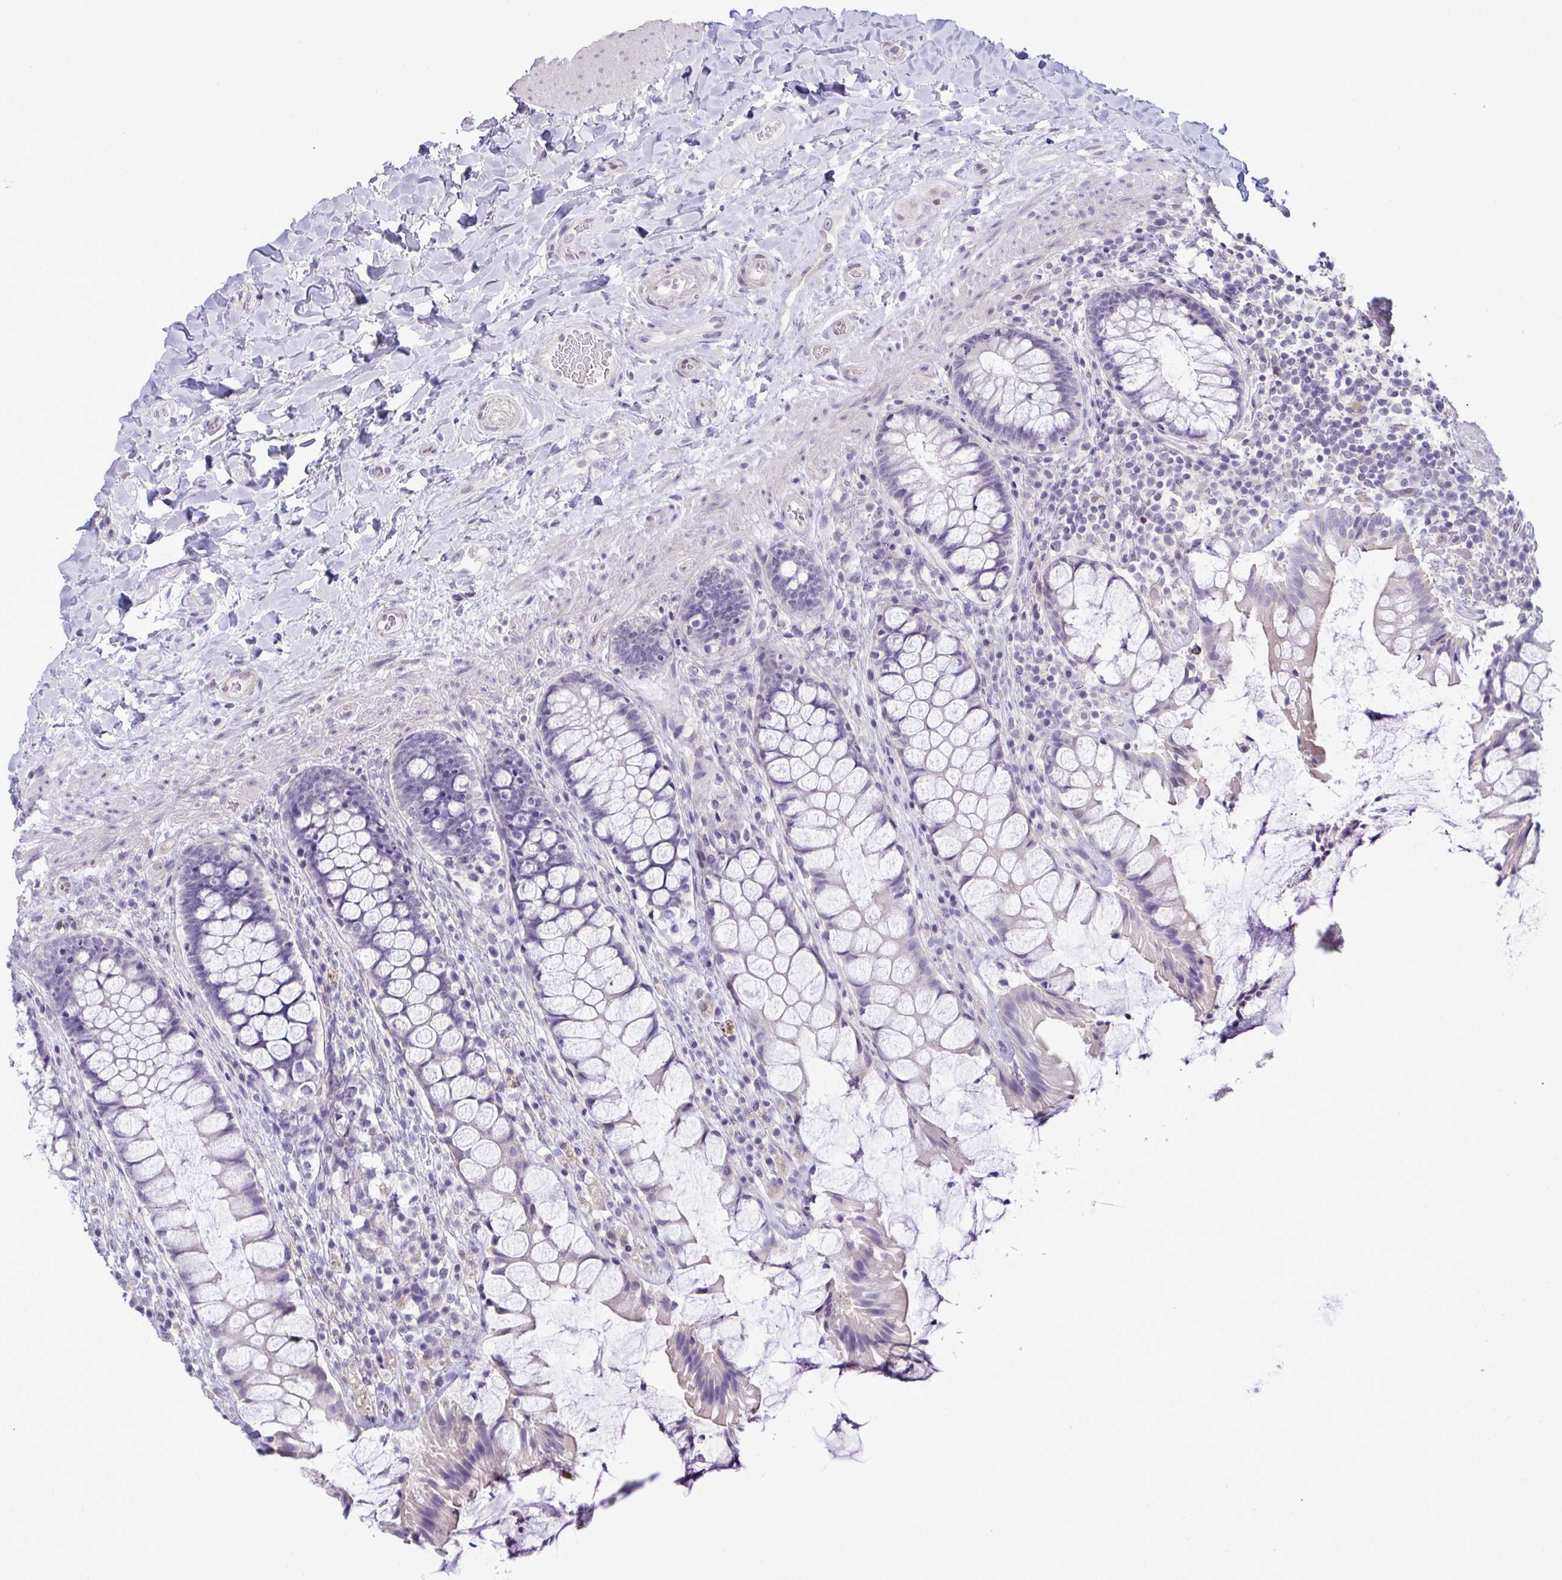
{"staining": {"intensity": "negative", "quantity": "none", "location": "none"}, "tissue": "rectum", "cell_type": "Glandular cells", "image_type": "normal", "snomed": [{"axis": "morphology", "description": "Normal tissue, NOS"}, {"axis": "topography", "description": "Rectum"}], "caption": "Immunohistochemistry (IHC) of normal rectum reveals no positivity in glandular cells.", "gene": "ATP6V0D2", "patient": {"sex": "female", "age": 58}}